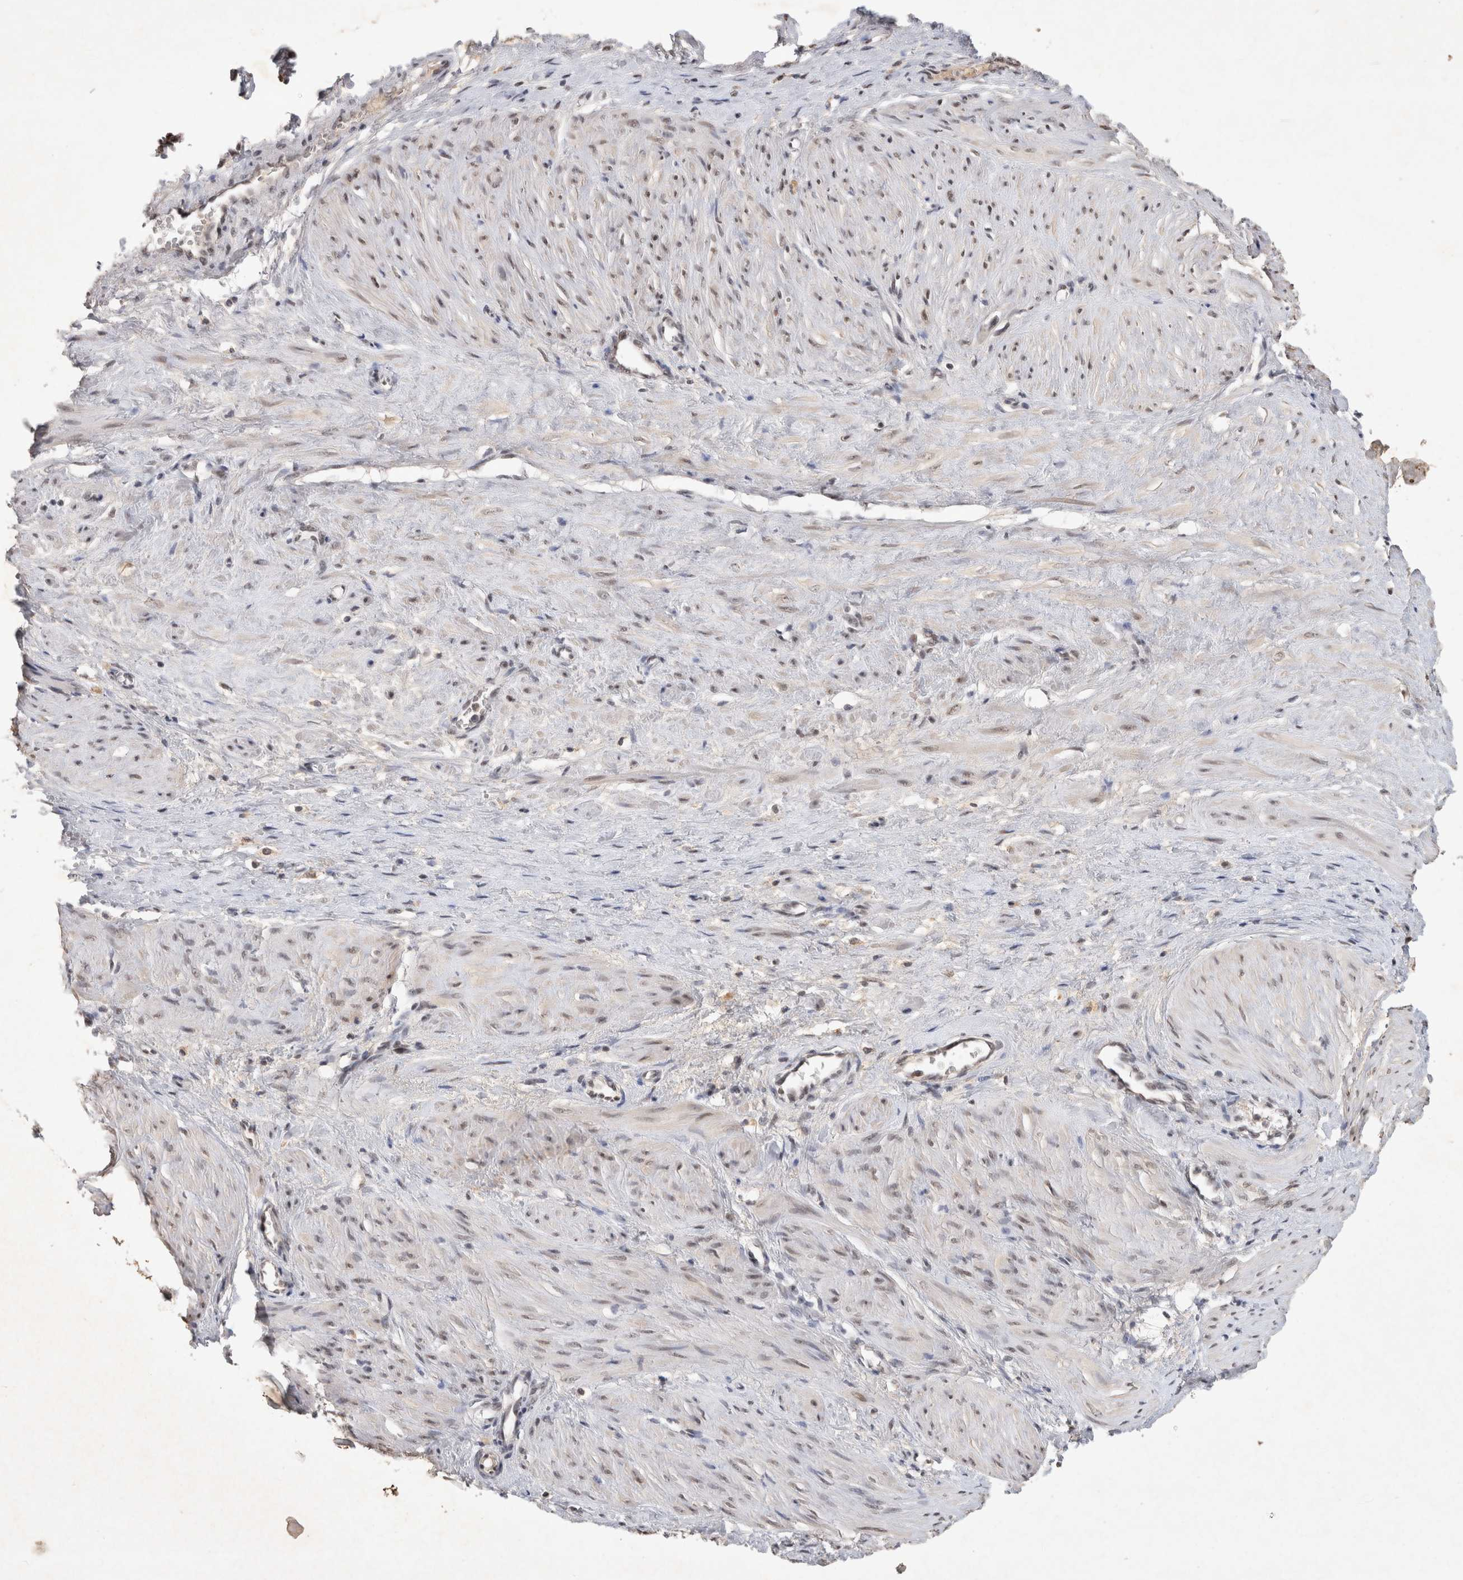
{"staining": {"intensity": "weak", "quantity": "<25%", "location": "nuclear"}, "tissue": "smooth muscle", "cell_type": "Smooth muscle cells", "image_type": "normal", "snomed": [{"axis": "morphology", "description": "Normal tissue, NOS"}, {"axis": "topography", "description": "Endometrium"}], "caption": "DAB (3,3'-diaminobenzidine) immunohistochemical staining of benign human smooth muscle demonstrates no significant positivity in smooth muscle cells.", "gene": "XRCC5", "patient": {"sex": "female", "age": 33}}